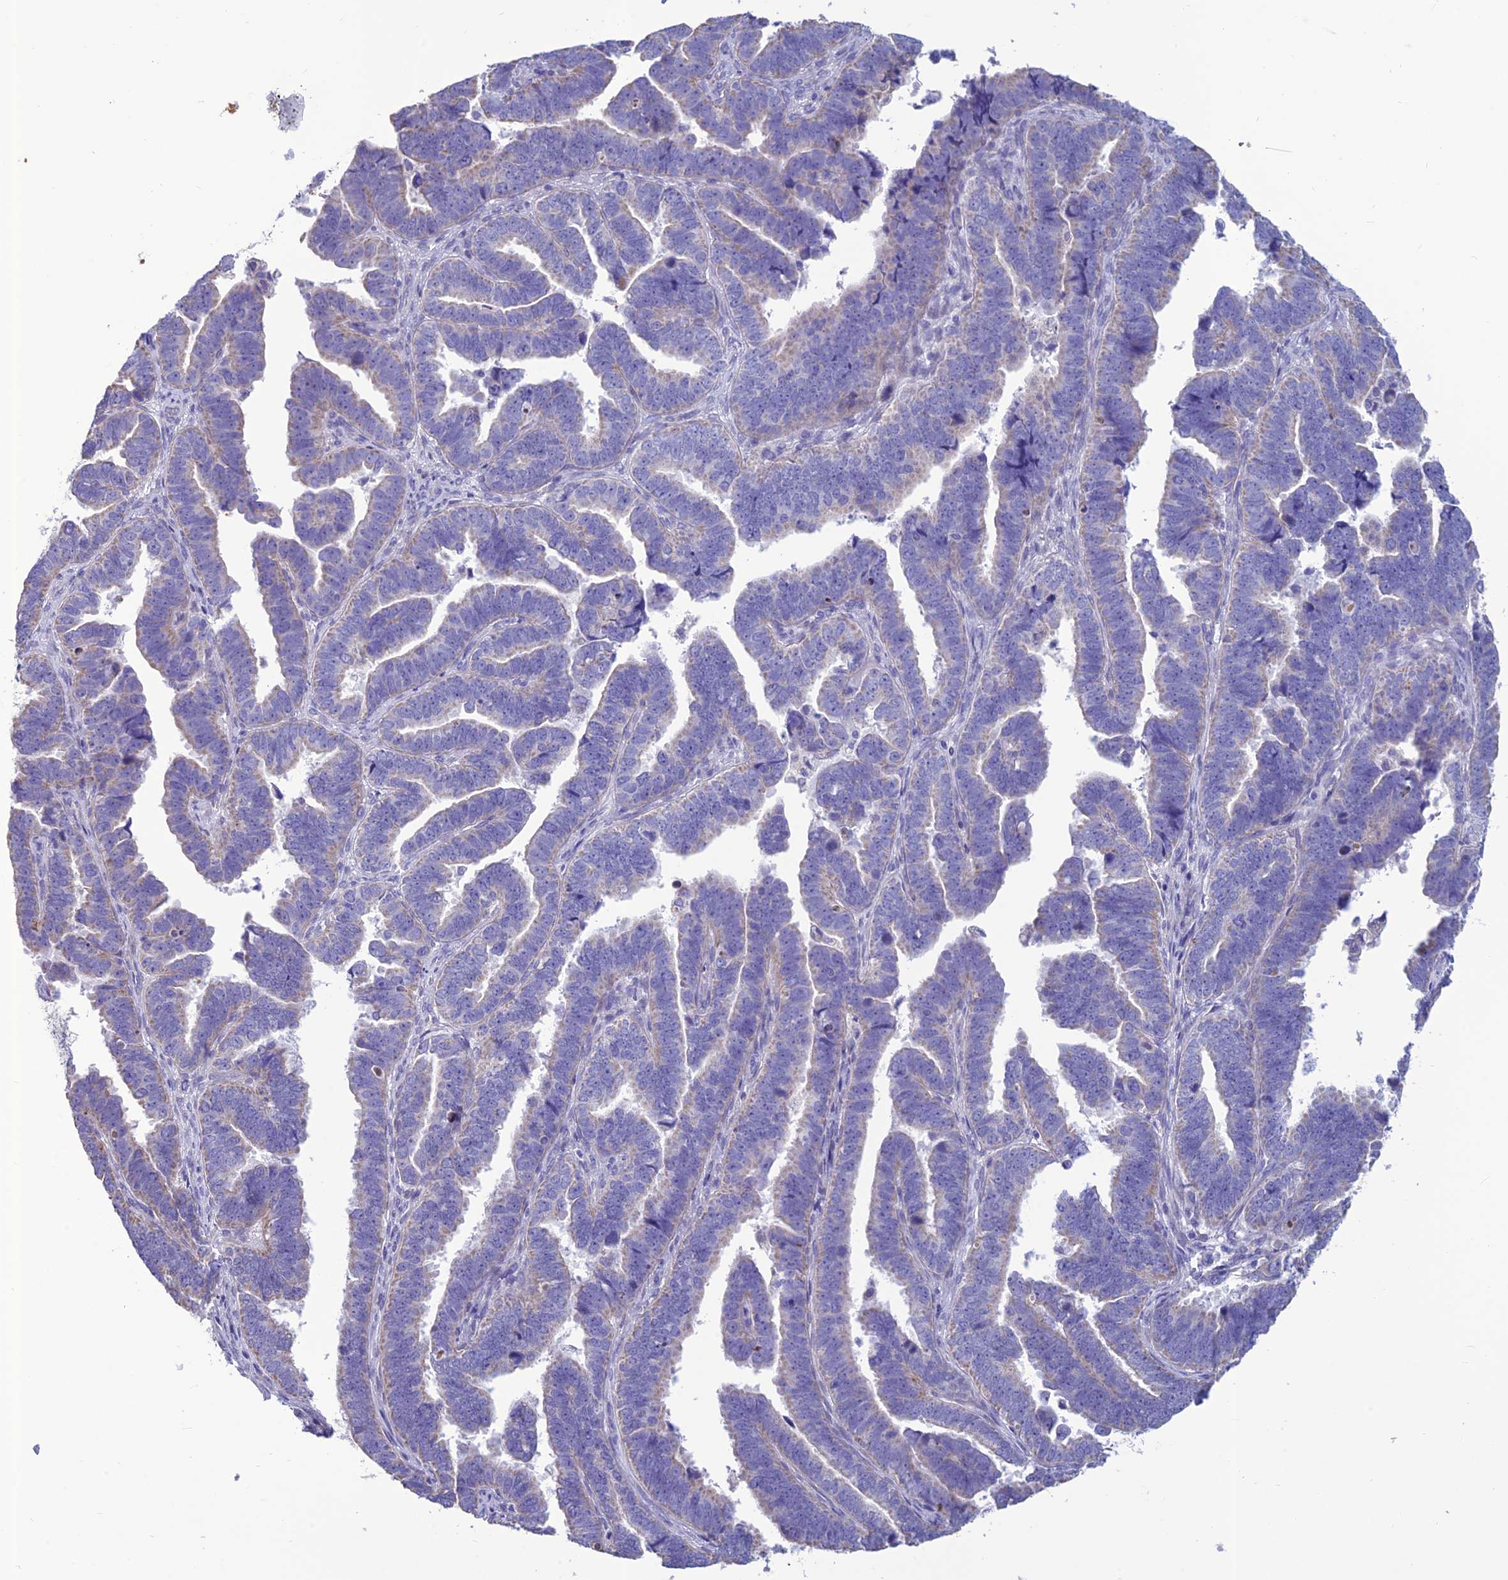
{"staining": {"intensity": "negative", "quantity": "none", "location": "none"}, "tissue": "endometrial cancer", "cell_type": "Tumor cells", "image_type": "cancer", "snomed": [{"axis": "morphology", "description": "Adenocarcinoma, NOS"}, {"axis": "topography", "description": "Endometrium"}], "caption": "Human endometrial cancer stained for a protein using immunohistochemistry displays no staining in tumor cells.", "gene": "BHMT2", "patient": {"sex": "female", "age": 75}}